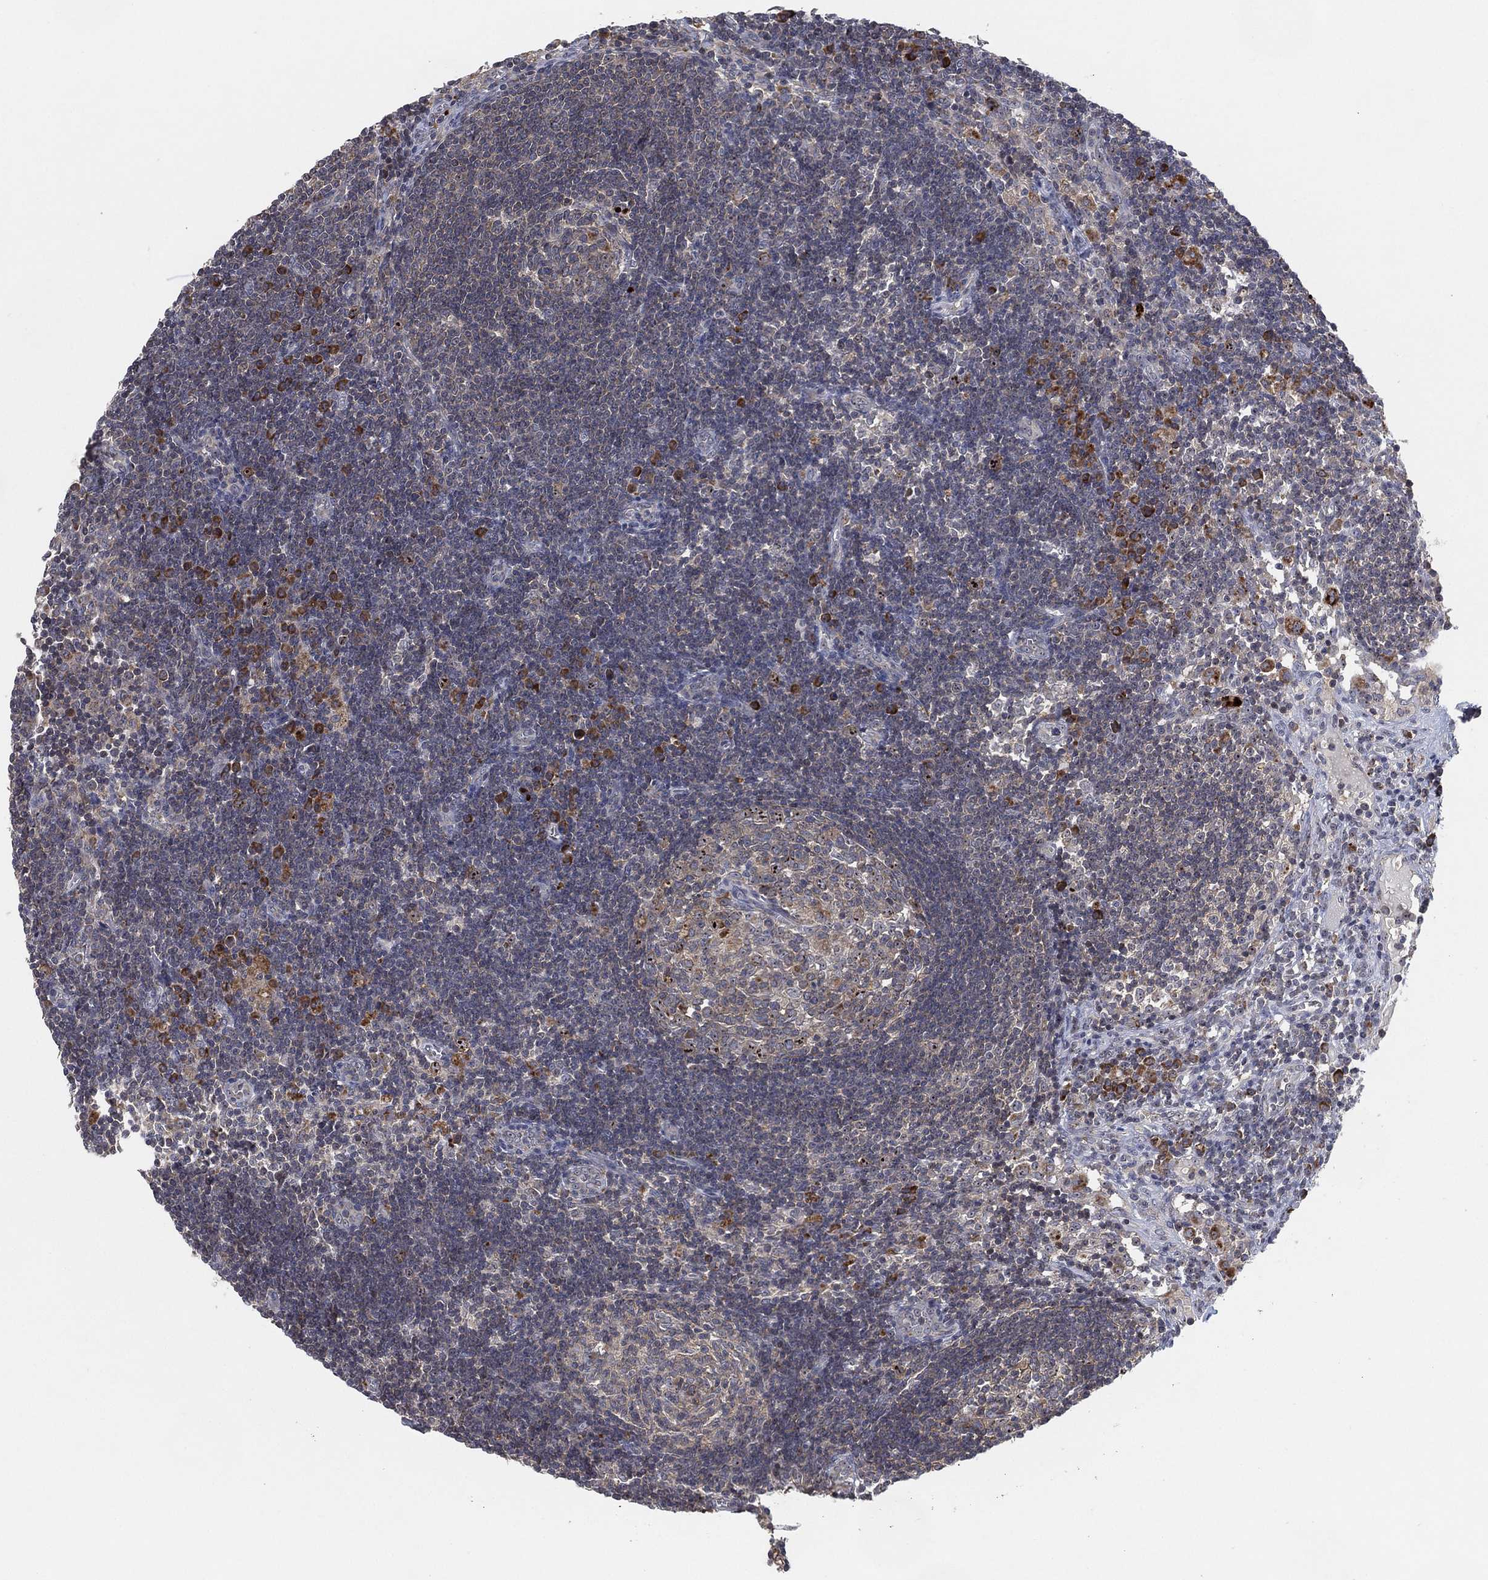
{"staining": {"intensity": "negative", "quantity": "none", "location": "none"}, "tissue": "lymph node", "cell_type": "Germinal center cells", "image_type": "normal", "snomed": [{"axis": "morphology", "description": "Normal tissue, NOS"}, {"axis": "morphology", "description": "Adenocarcinoma, NOS"}, {"axis": "topography", "description": "Lymph node"}, {"axis": "topography", "description": "Pancreas"}], "caption": "Lymph node stained for a protein using IHC reveals no staining germinal center cells.", "gene": "FAM104A", "patient": {"sex": "female", "age": 58}}